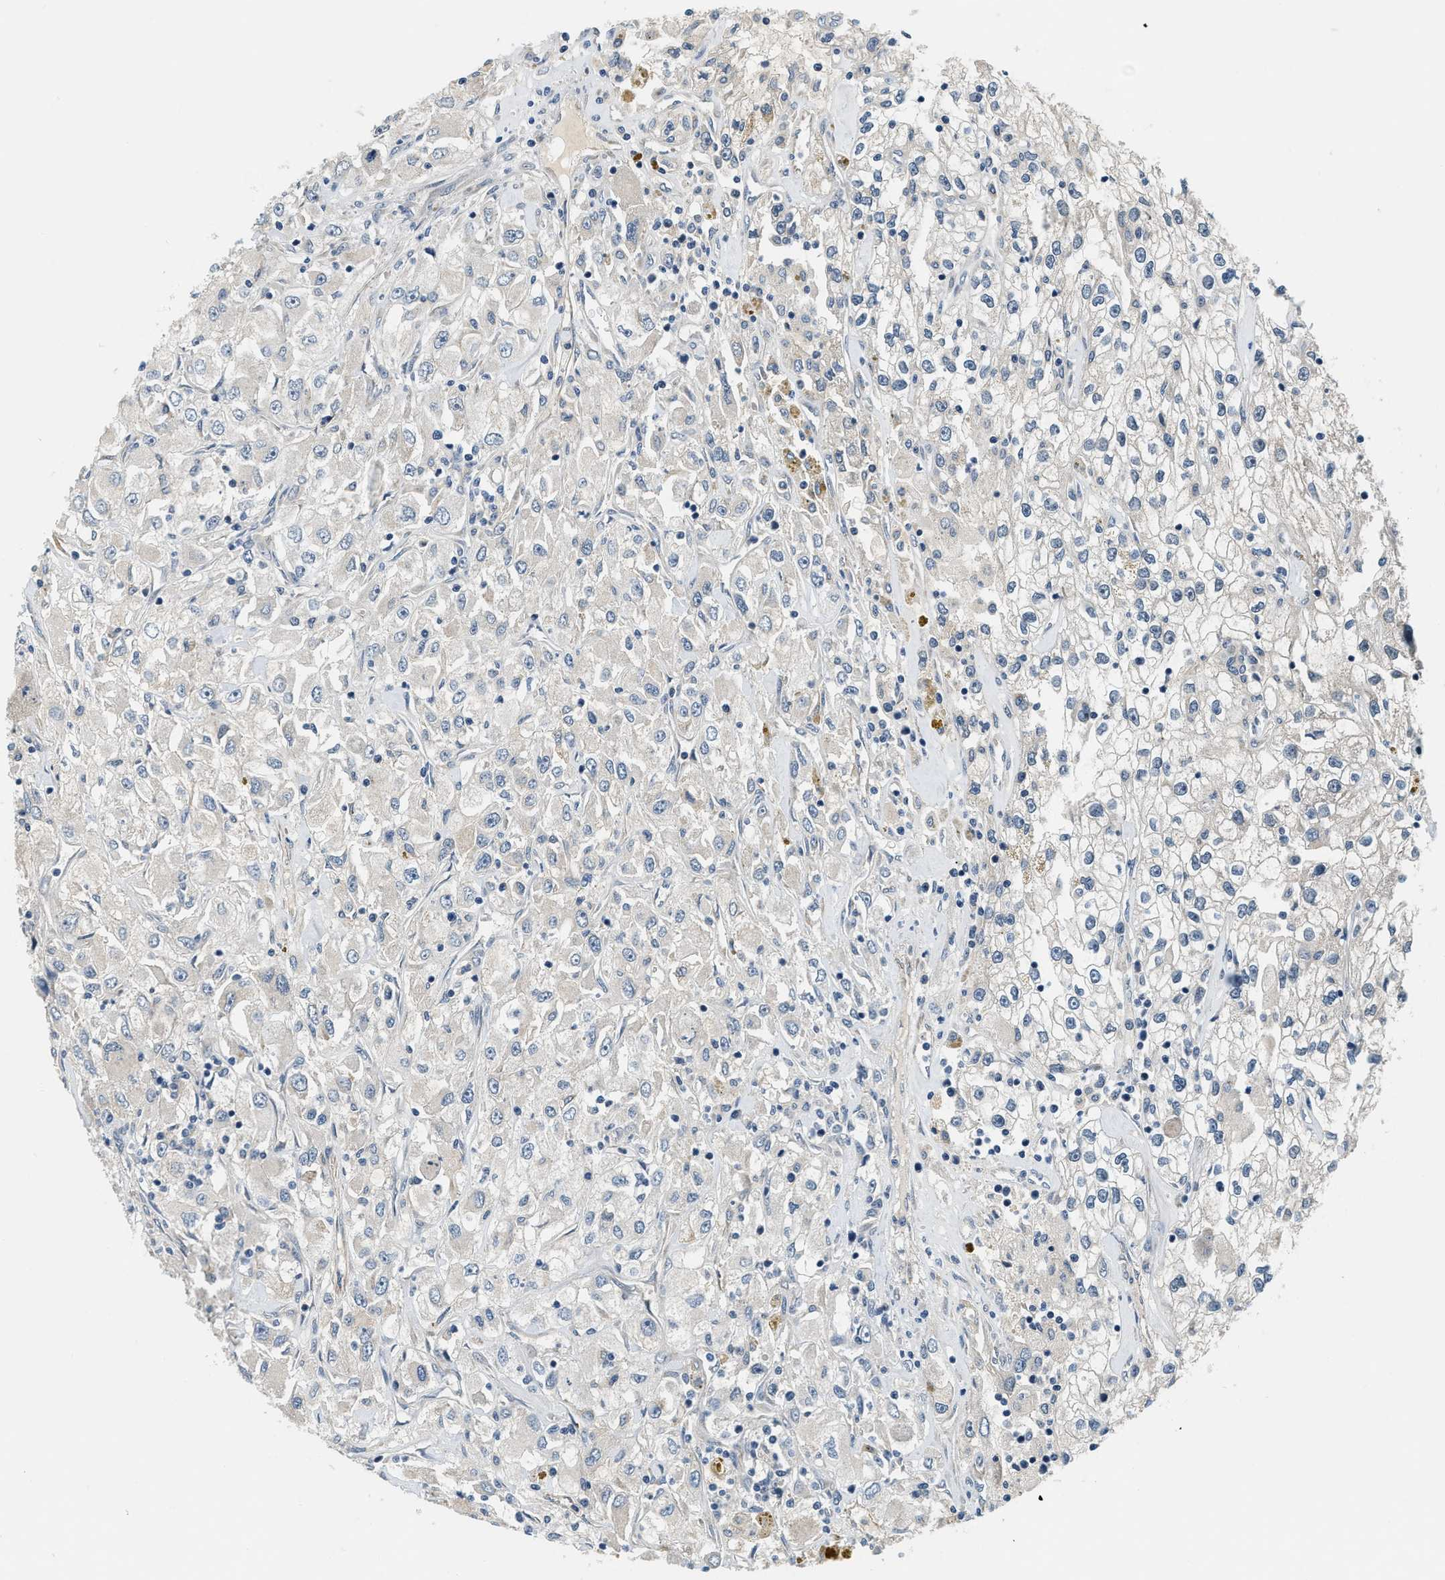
{"staining": {"intensity": "negative", "quantity": "none", "location": "none"}, "tissue": "renal cancer", "cell_type": "Tumor cells", "image_type": "cancer", "snomed": [{"axis": "morphology", "description": "Adenocarcinoma, NOS"}, {"axis": "topography", "description": "Kidney"}], "caption": "This is a histopathology image of immunohistochemistry staining of adenocarcinoma (renal), which shows no expression in tumor cells. (Immunohistochemistry (ihc), brightfield microscopy, high magnification).", "gene": "YAE1", "patient": {"sex": "female", "age": 52}}